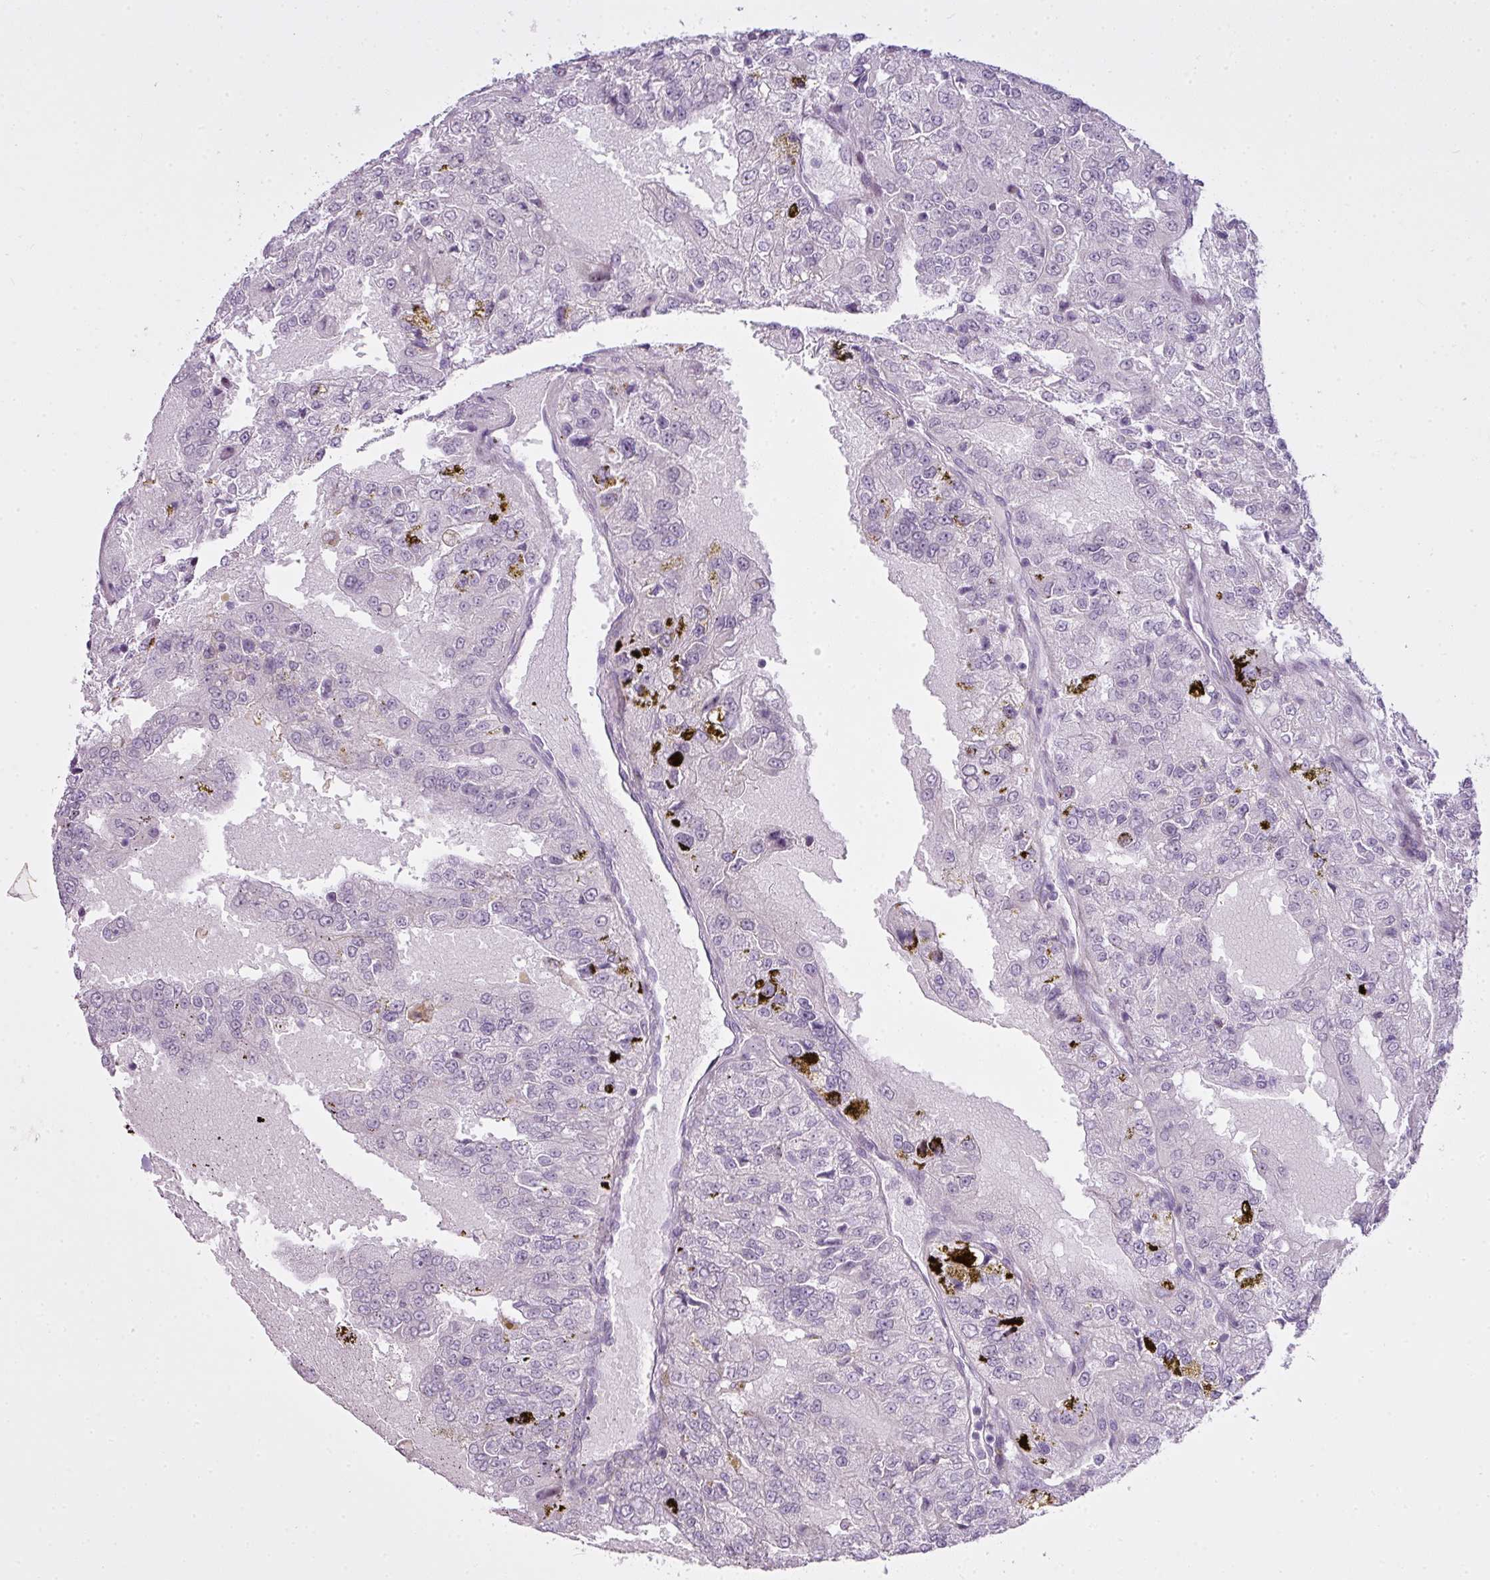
{"staining": {"intensity": "negative", "quantity": "none", "location": "none"}, "tissue": "renal cancer", "cell_type": "Tumor cells", "image_type": "cancer", "snomed": [{"axis": "morphology", "description": "Adenocarcinoma, NOS"}, {"axis": "topography", "description": "Kidney"}], "caption": "Renal adenocarcinoma was stained to show a protein in brown. There is no significant positivity in tumor cells.", "gene": "ZNF688", "patient": {"sex": "female", "age": 63}}